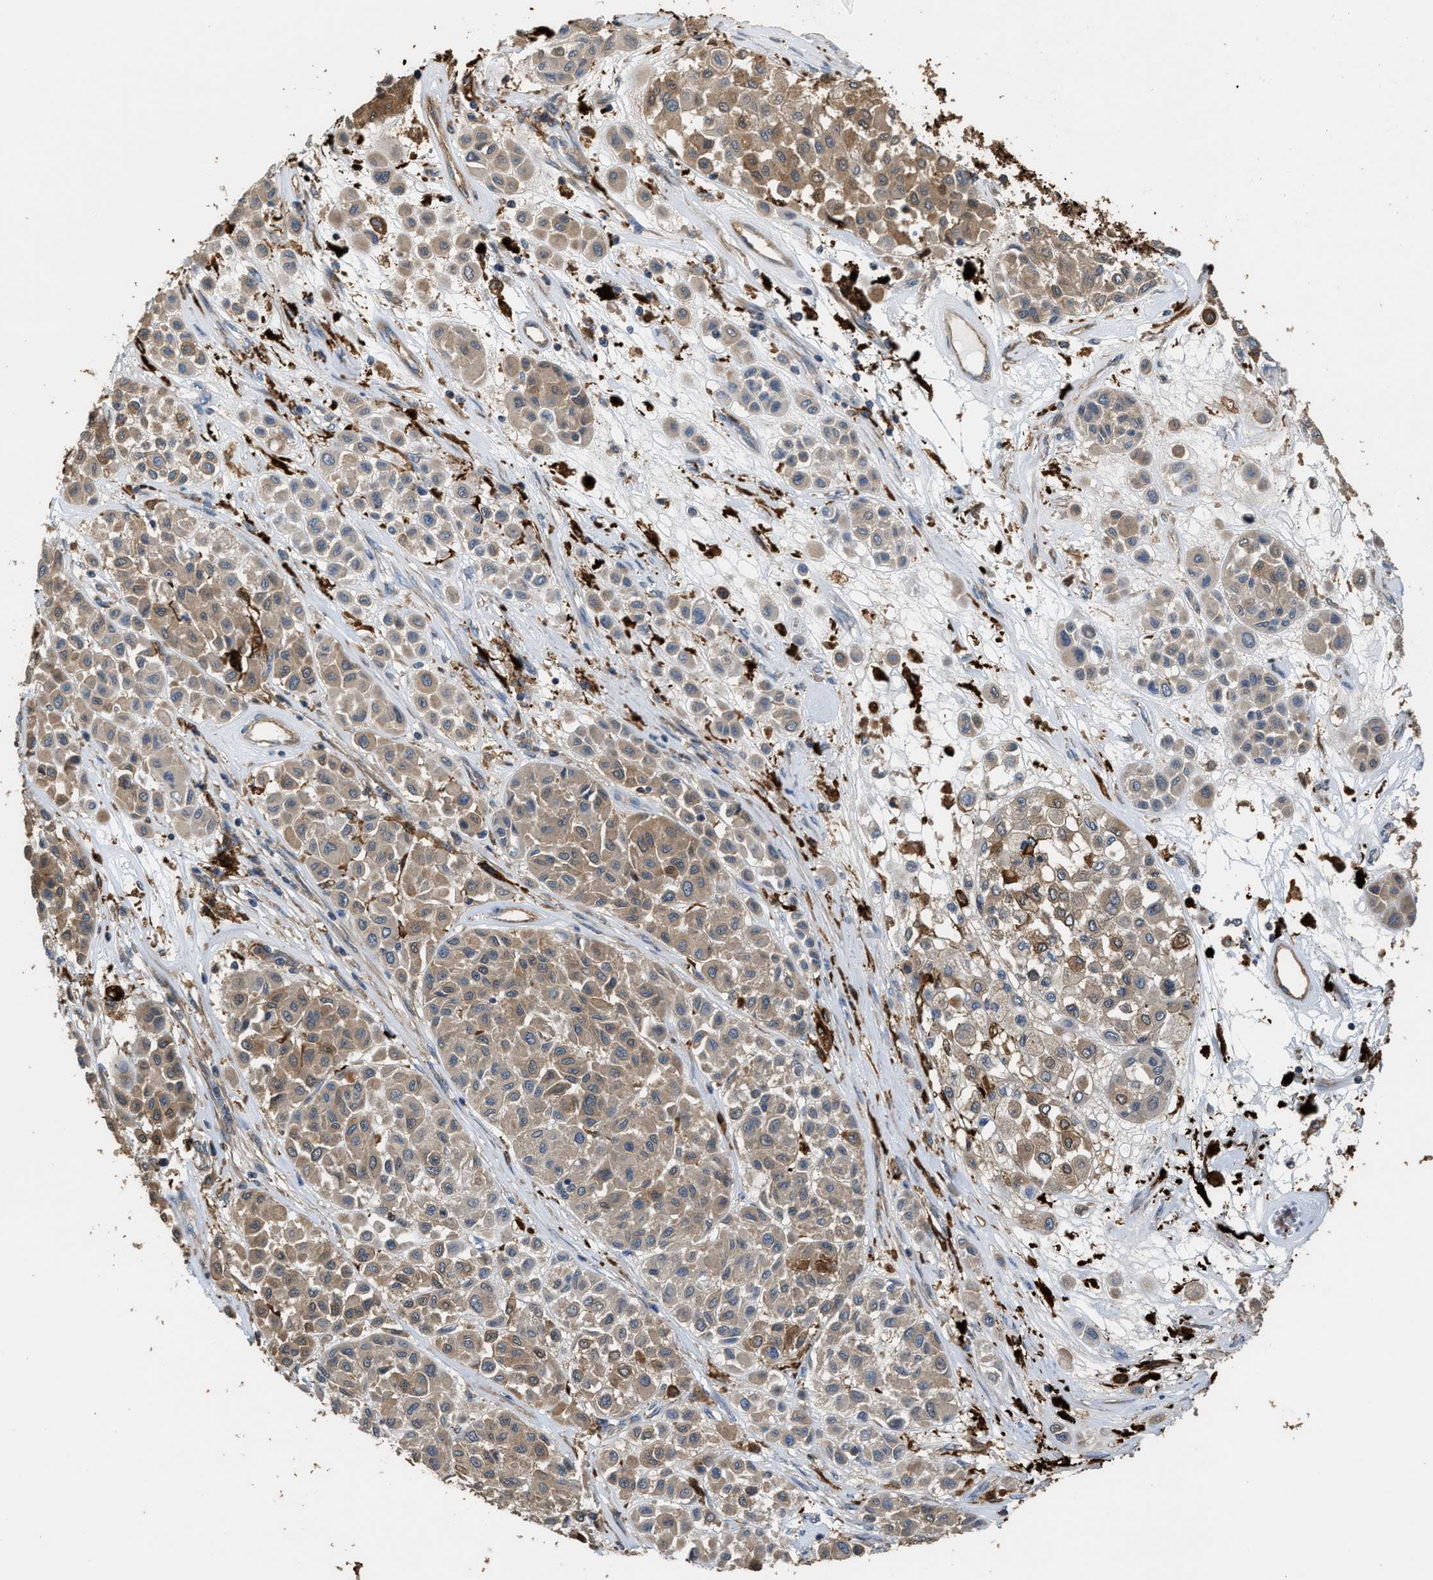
{"staining": {"intensity": "moderate", "quantity": ">75%", "location": "cytoplasmic/membranous"}, "tissue": "melanoma", "cell_type": "Tumor cells", "image_type": "cancer", "snomed": [{"axis": "morphology", "description": "Malignant melanoma, Metastatic site"}, {"axis": "topography", "description": "Soft tissue"}], "caption": "About >75% of tumor cells in malignant melanoma (metastatic site) reveal moderate cytoplasmic/membranous protein positivity as visualized by brown immunohistochemical staining.", "gene": "ATIC", "patient": {"sex": "male", "age": 41}}